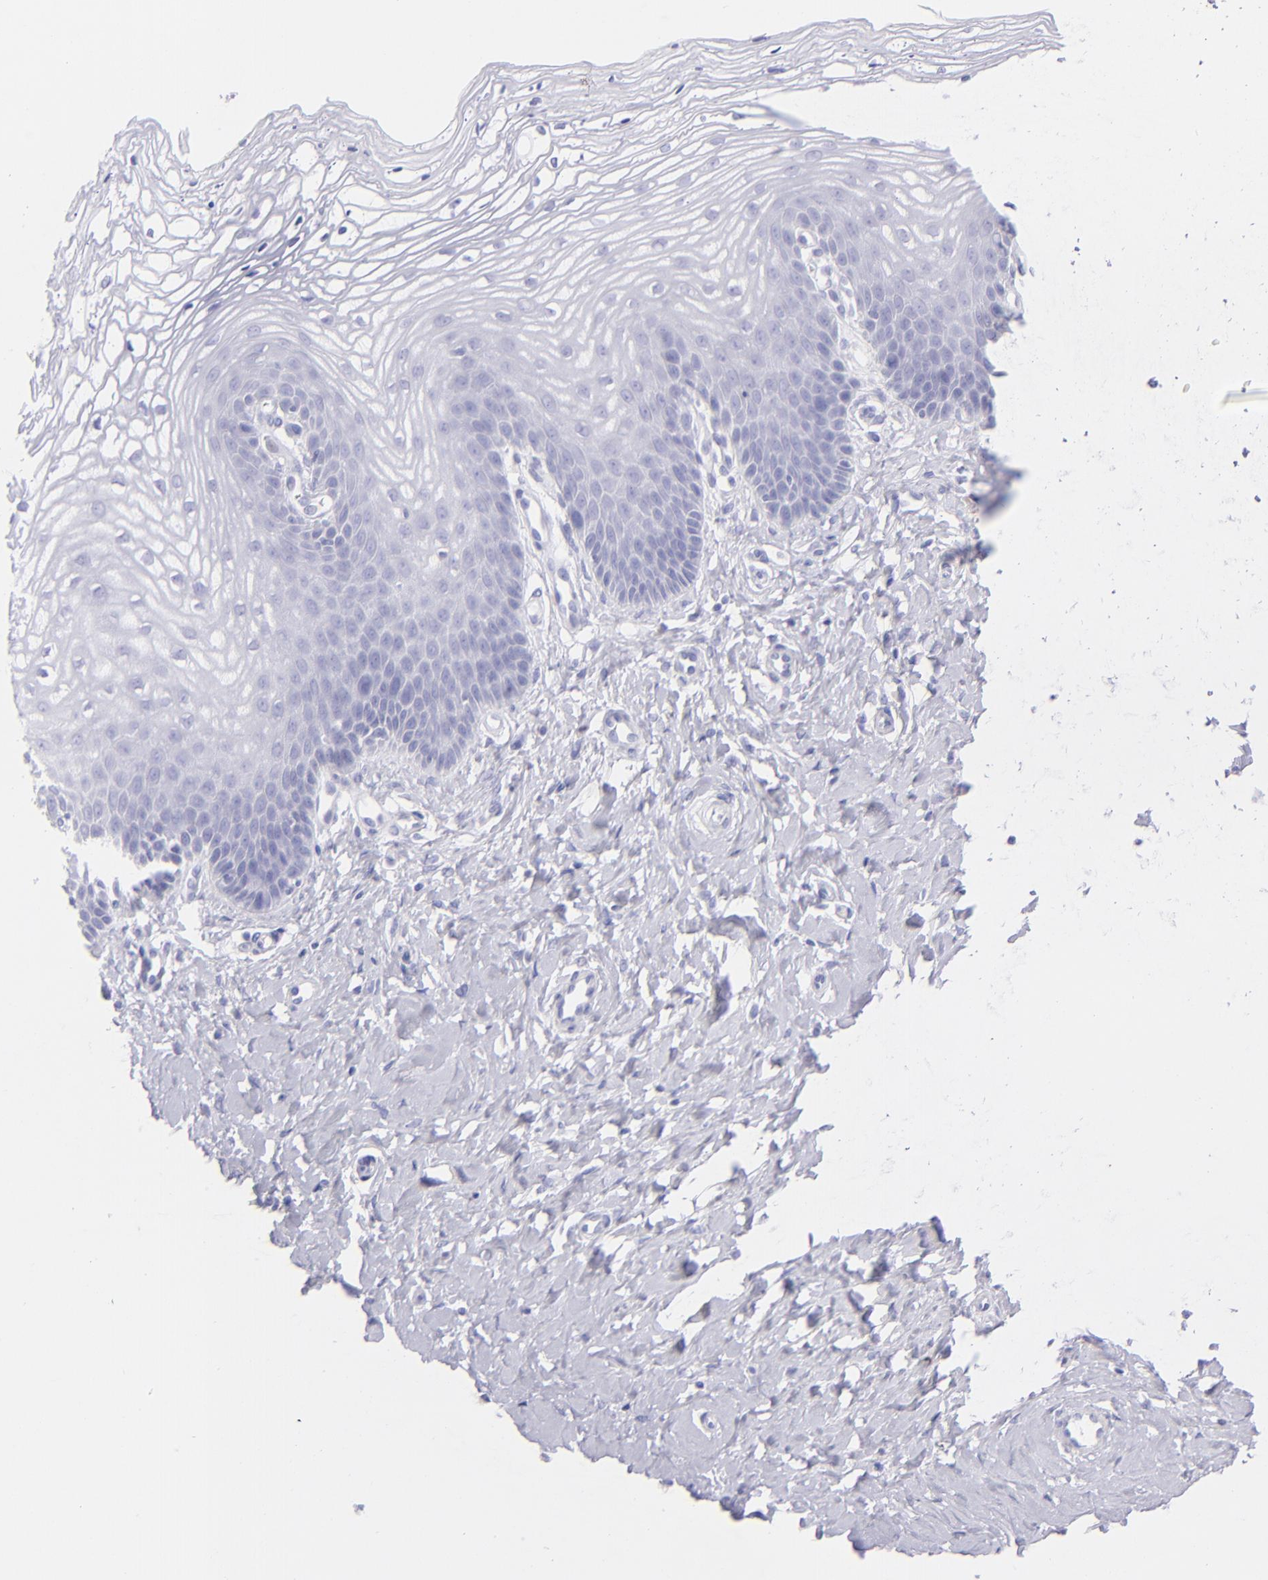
{"staining": {"intensity": "negative", "quantity": "none", "location": "none"}, "tissue": "vagina", "cell_type": "Squamous epithelial cells", "image_type": "normal", "snomed": [{"axis": "morphology", "description": "Normal tissue, NOS"}, {"axis": "topography", "description": "Vagina"}], "caption": "Immunohistochemistry photomicrograph of unremarkable human vagina stained for a protein (brown), which reveals no positivity in squamous epithelial cells. (Stains: DAB immunohistochemistry with hematoxylin counter stain, Microscopy: brightfield microscopy at high magnification).", "gene": "CD72", "patient": {"sex": "female", "age": 68}}